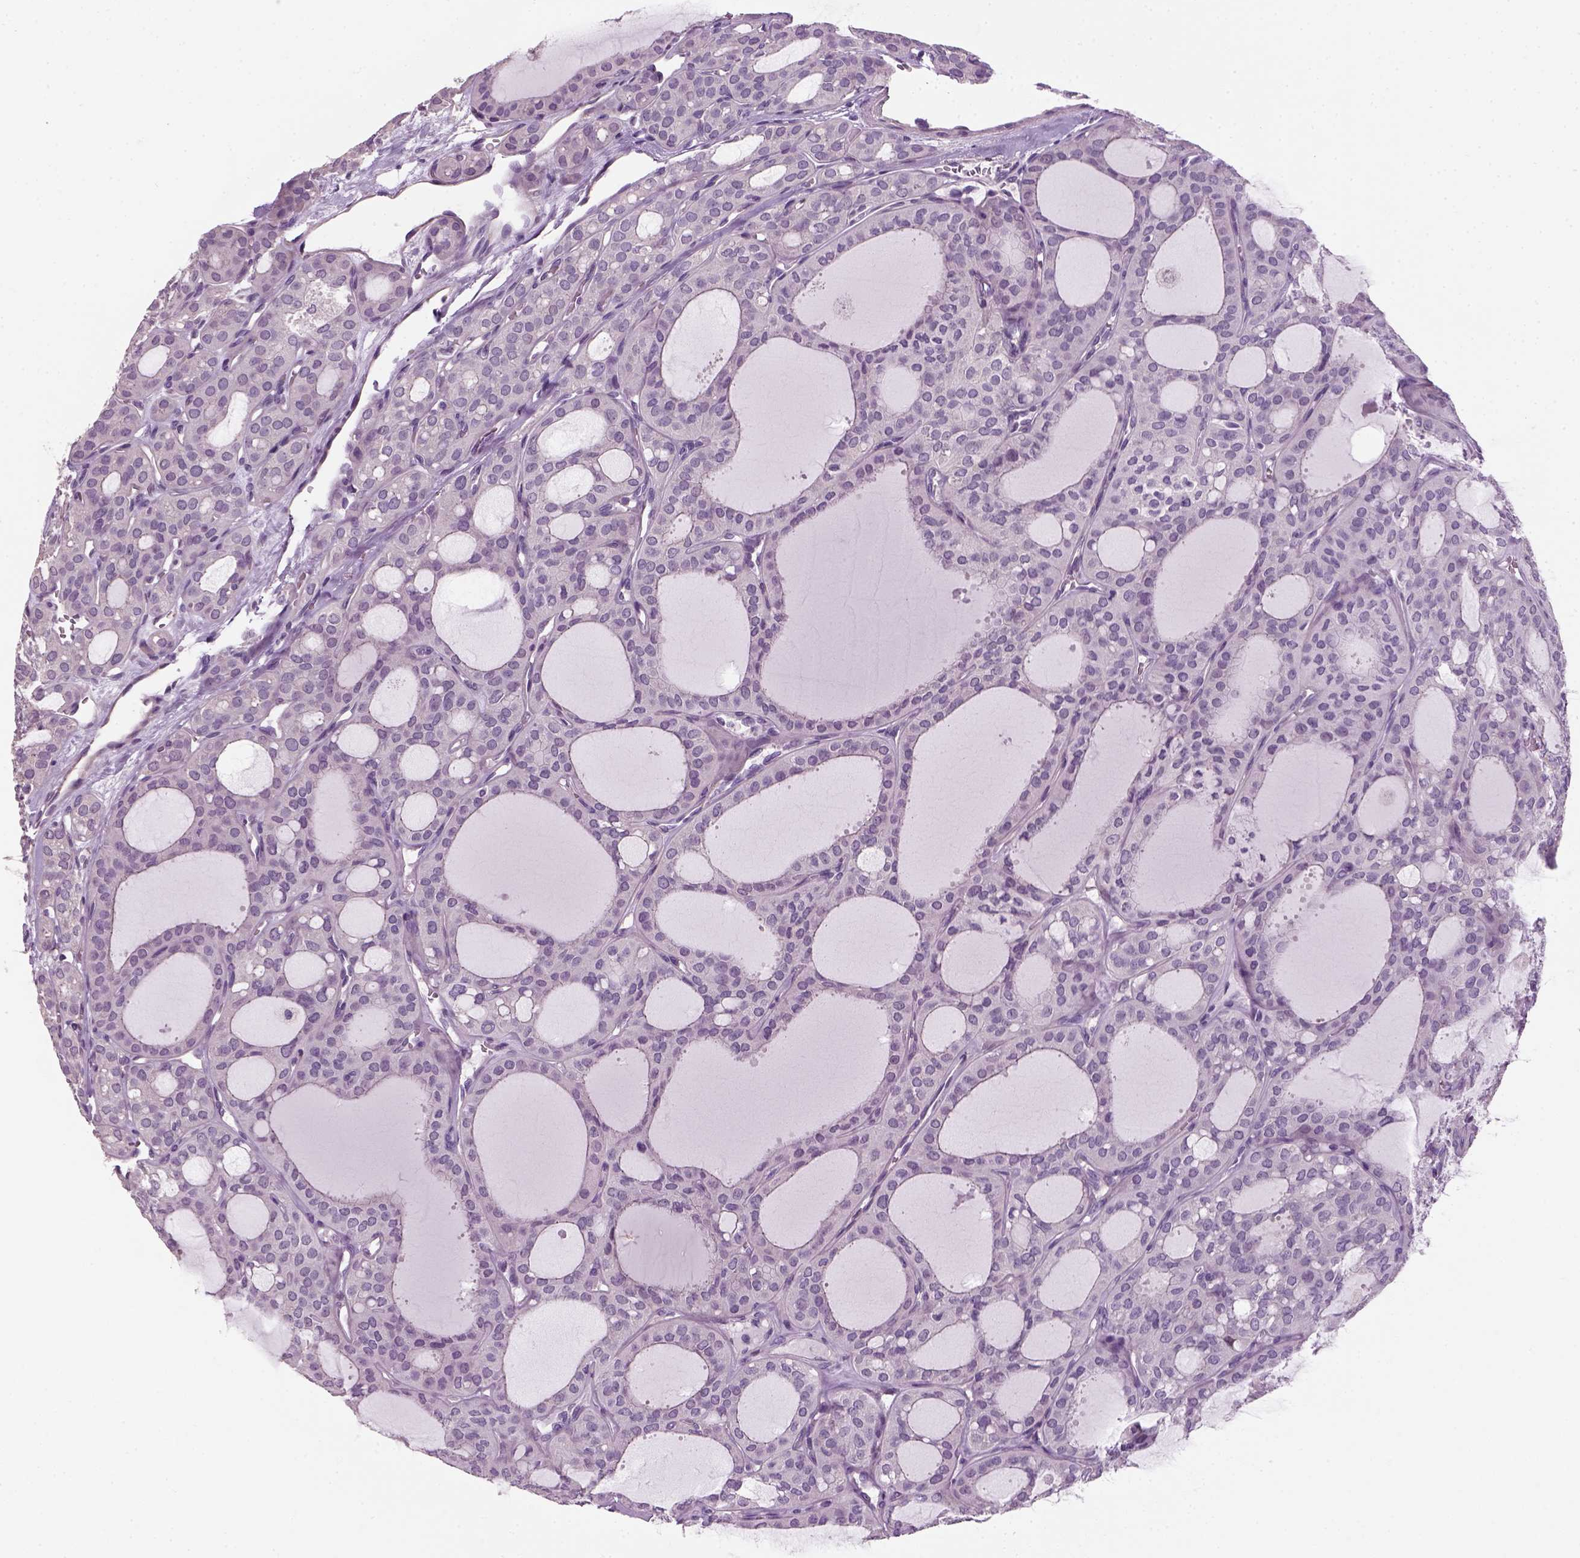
{"staining": {"intensity": "negative", "quantity": "none", "location": "none"}, "tissue": "thyroid cancer", "cell_type": "Tumor cells", "image_type": "cancer", "snomed": [{"axis": "morphology", "description": "Follicular adenoma carcinoma, NOS"}, {"axis": "topography", "description": "Thyroid gland"}], "caption": "High magnification brightfield microscopy of thyroid cancer stained with DAB (3,3'-diaminobenzidine) (brown) and counterstained with hematoxylin (blue): tumor cells show no significant staining.", "gene": "ELOVL3", "patient": {"sex": "male", "age": 75}}